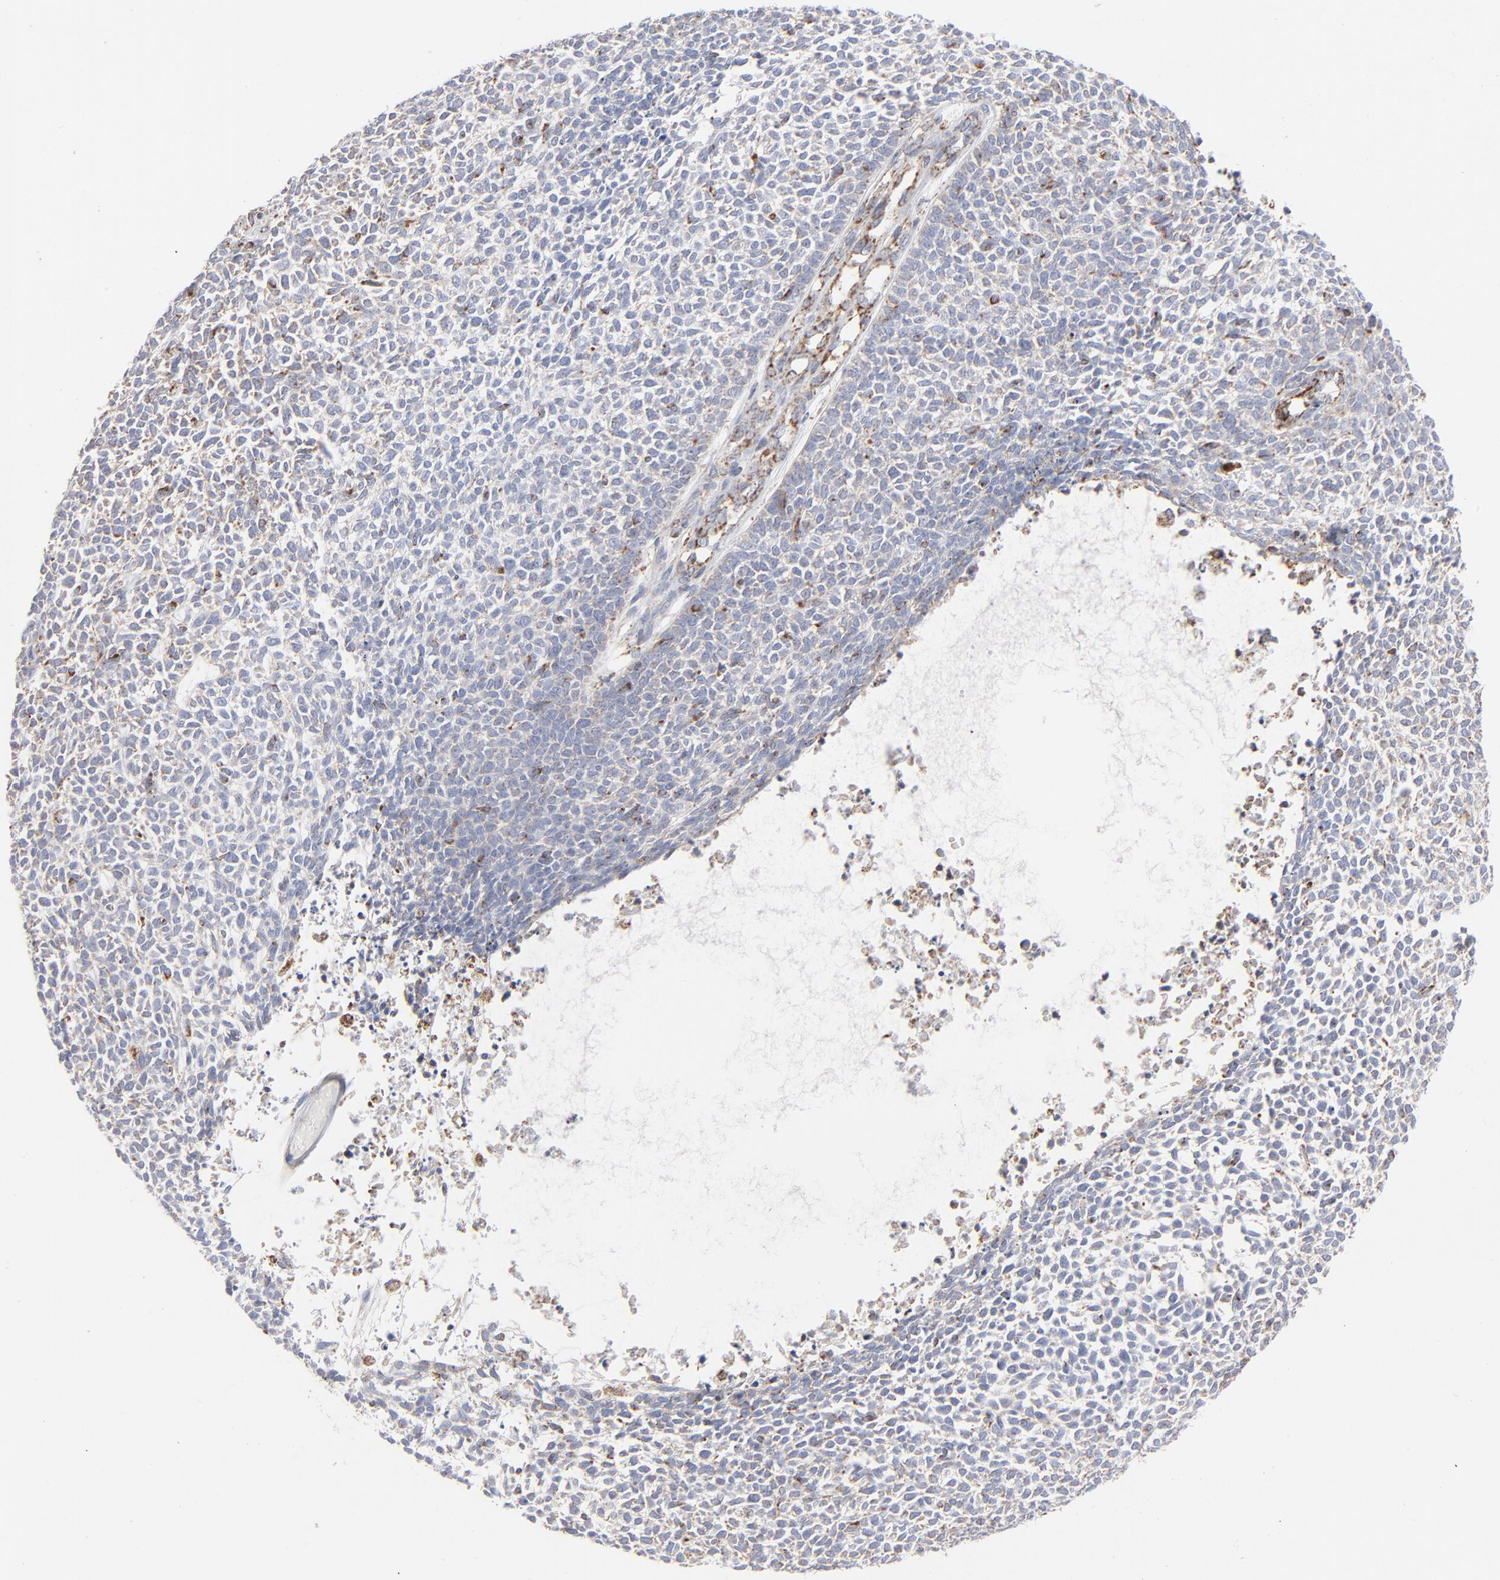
{"staining": {"intensity": "weak", "quantity": "<25%", "location": "cytoplasmic/membranous"}, "tissue": "skin cancer", "cell_type": "Tumor cells", "image_type": "cancer", "snomed": [{"axis": "morphology", "description": "Basal cell carcinoma"}, {"axis": "topography", "description": "Skin"}], "caption": "The photomicrograph displays no staining of tumor cells in basal cell carcinoma (skin). (DAB (3,3'-diaminobenzidine) immunohistochemistry visualized using brightfield microscopy, high magnification).", "gene": "ASB3", "patient": {"sex": "female", "age": 84}}